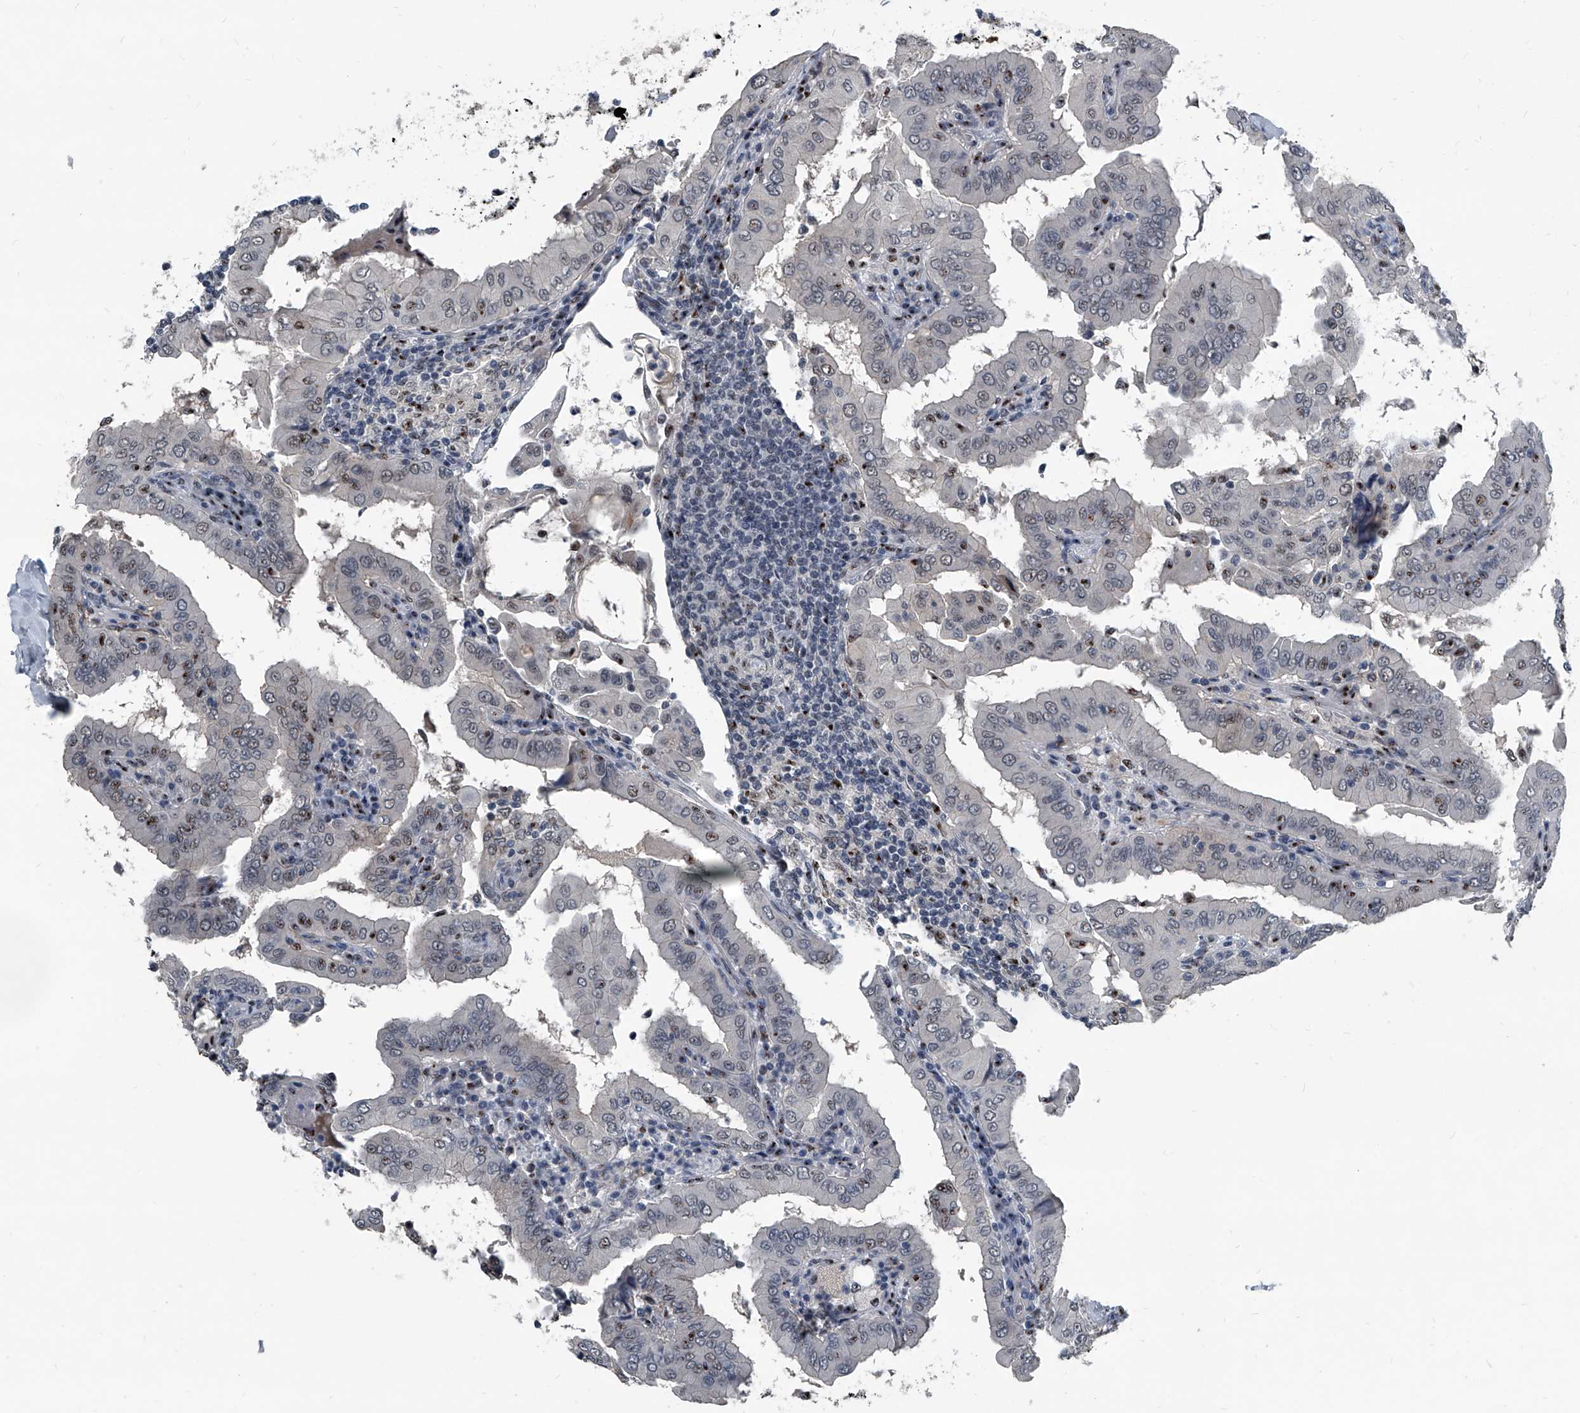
{"staining": {"intensity": "moderate", "quantity": "<25%", "location": "nuclear"}, "tissue": "thyroid cancer", "cell_type": "Tumor cells", "image_type": "cancer", "snomed": [{"axis": "morphology", "description": "Papillary adenocarcinoma, NOS"}, {"axis": "topography", "description": "Thyroid gland"}], "caption": "Tumor cells exhibit moderate nuclear staining in about <25% of cells in papillary adenocarcinoma (thyroid).", "gene": "MEN1", "patient": {"sex": "male", "age": 33}}